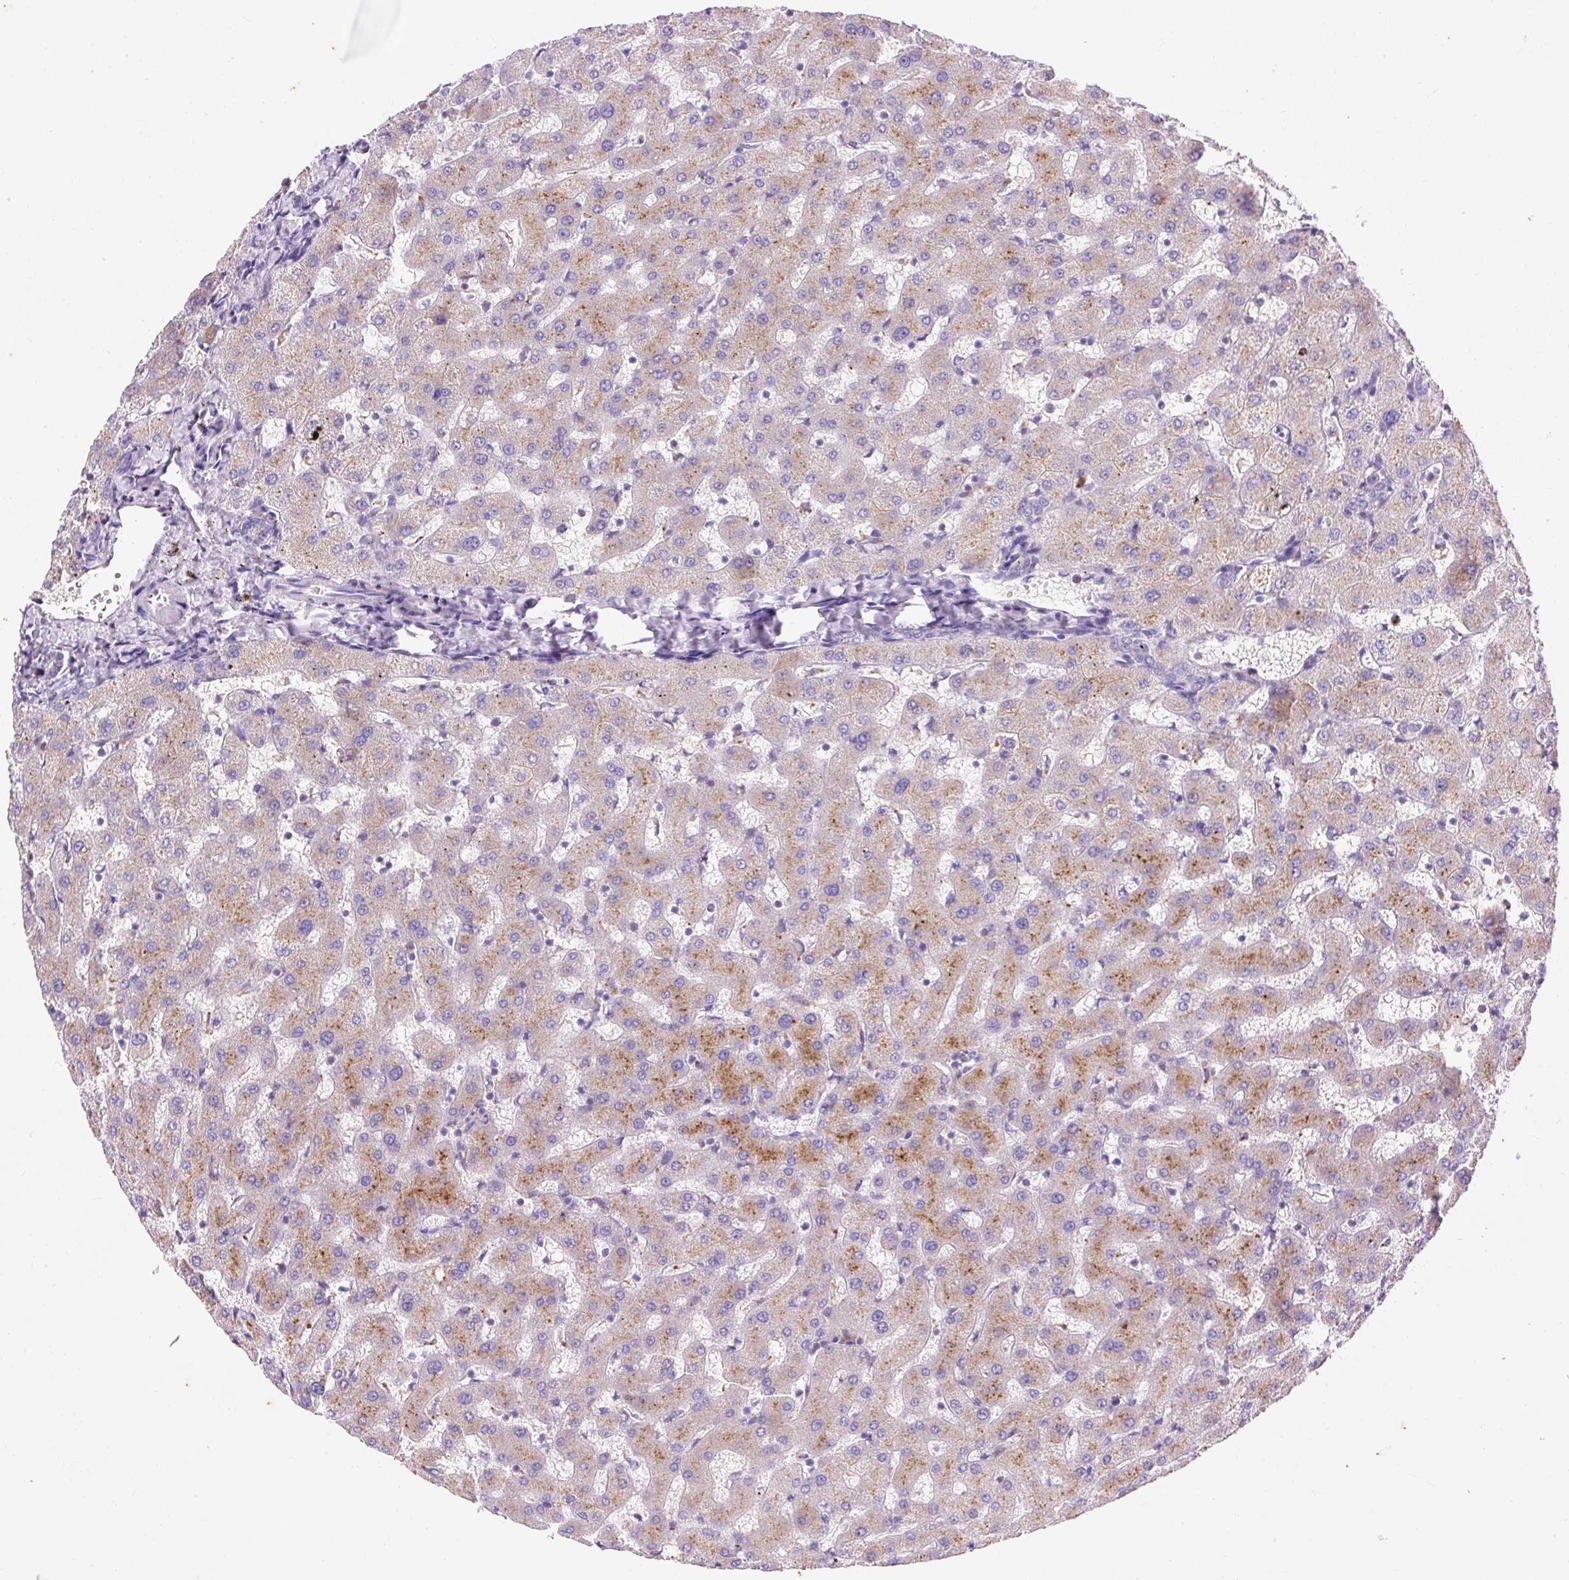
{"staining": {"intensity": "negative", "quantity": "none", "location": "none"}, "tissue": "liver", "cell_type": "Cholangiocytes", "image_type": "normal", "snomed": [{"axis": "morphology", "description": "Normal tissue, NOS"}, {"axis": "topography", "description": "Liver"}], "caption": "A high-resolution image shows immunohistochemistry staining of benign liver, which reveals no significant positivity in cholangiocytes. (DAB immunohistochemistry (IHC) with hematoxylin counter stain).", "gene": "OR4K15", "patient": {"sex": "female", "age": 63}}